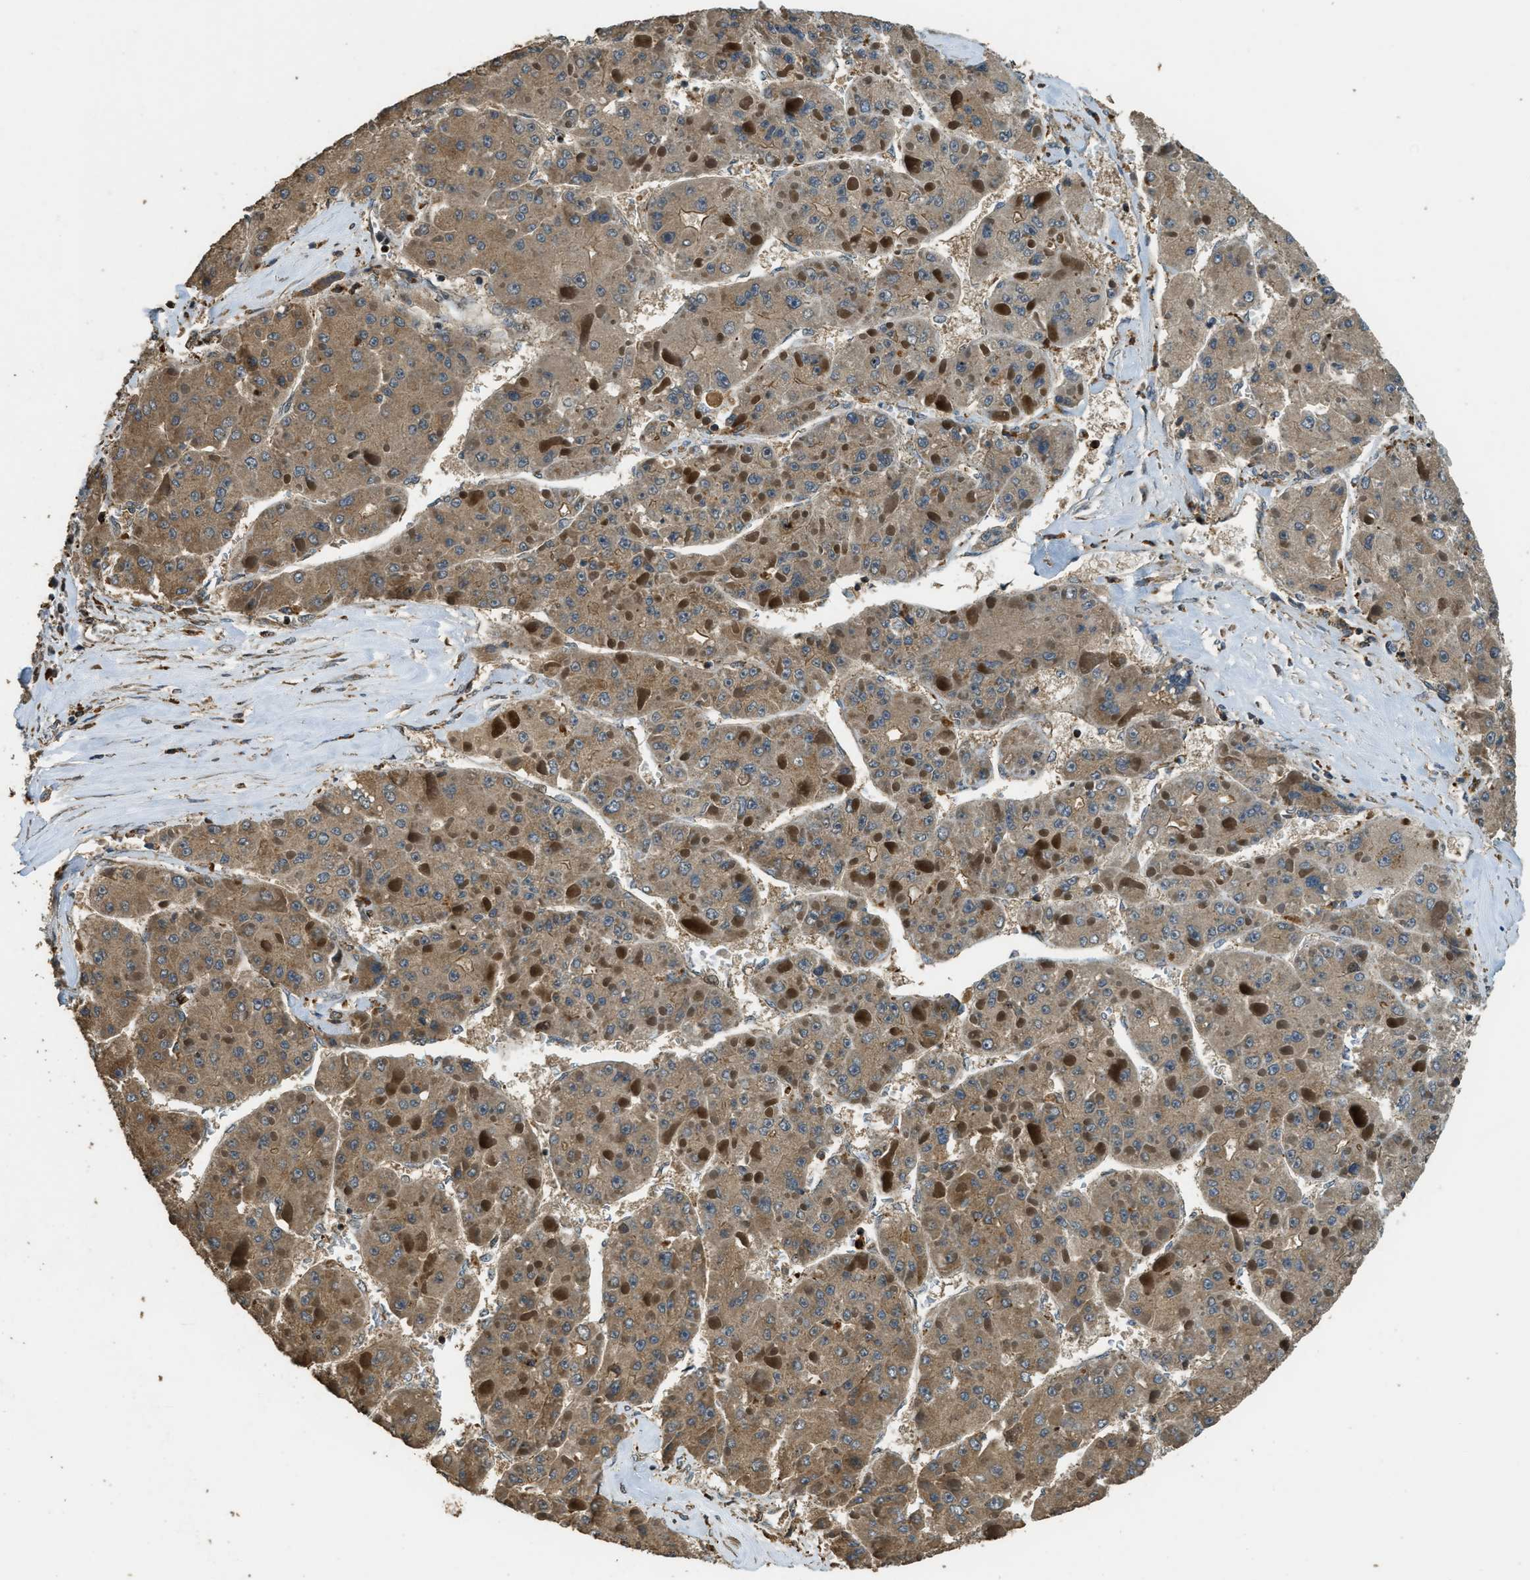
{"staining": {"intensity": "moderate", "quantity": ">75%", "location": "cytoplasmic/membranous"}, "tissue": "liver cancer", "cell_type": "Tumor cells", "image_type": "cancer", "snomed": [{"axis": "morphology", "description": "Carcinoma, Hepatocellular, NOS"}, {"axis": "topography", "description": "Liver"}], "caption": "This photomicrograph shows IHC staining of human liver cancer (hepatocellular carcinoma), with medium moderate cytoplasmic/membranous positivity in about >75% of tumor cells.", "gene": "PPP6R3", "patient": {"sex": "female", "age": 73}}